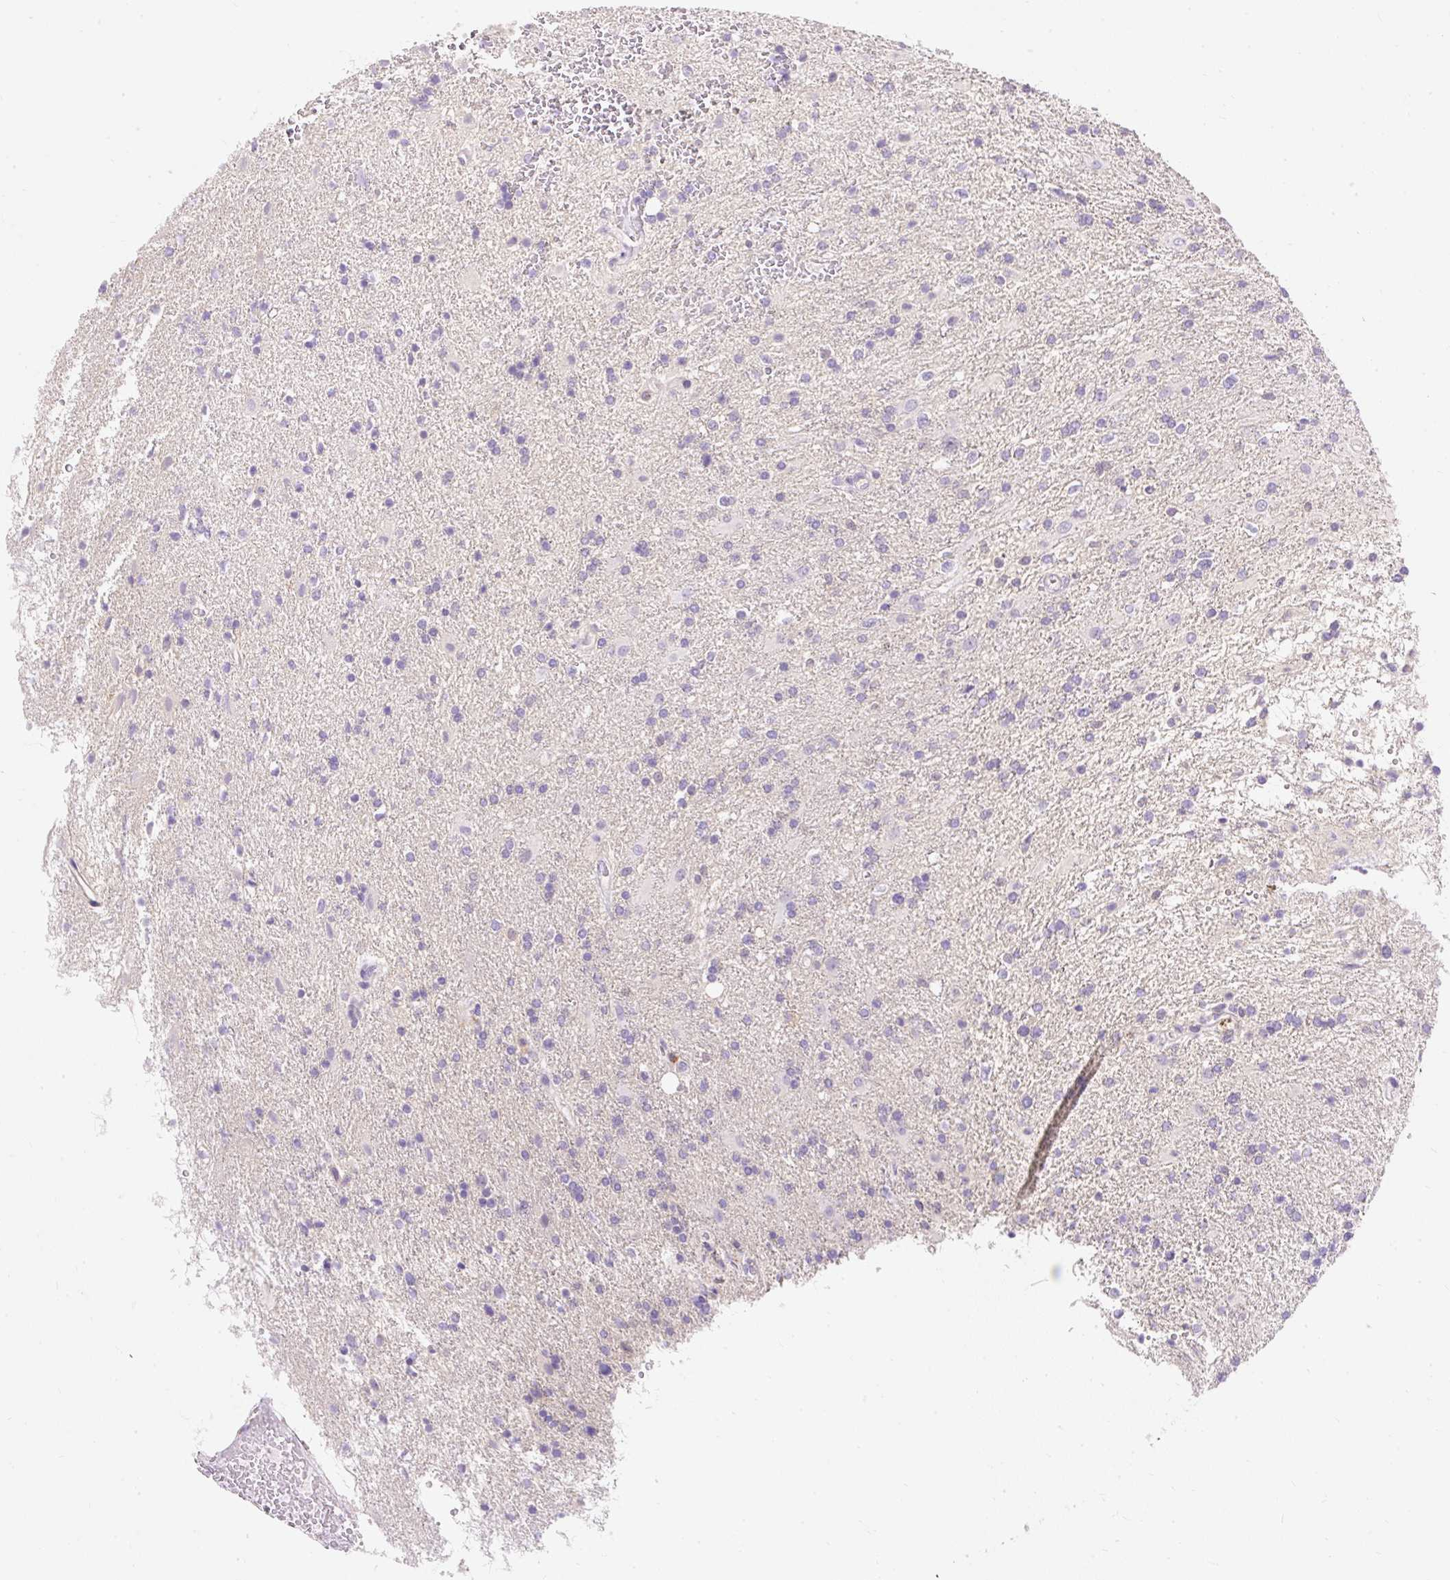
{"staining": {"intensity": "negative", "quantity": "none", "location": "none"}, "tissue": "glioma", "cell_type": "Tumor cells", "image_type": "cancer", "snomed": [{"axis": "morphology", "description": "Glioma, malignant, High grade"}, {"axis": "topography", "description": "Brain"}], "caption": "Immunohistochemical staining of human glioma exhibits no significant staining in tumor cells.", "gene": "TMEM150C", "patient": {"sex": "male", "age": 56}}